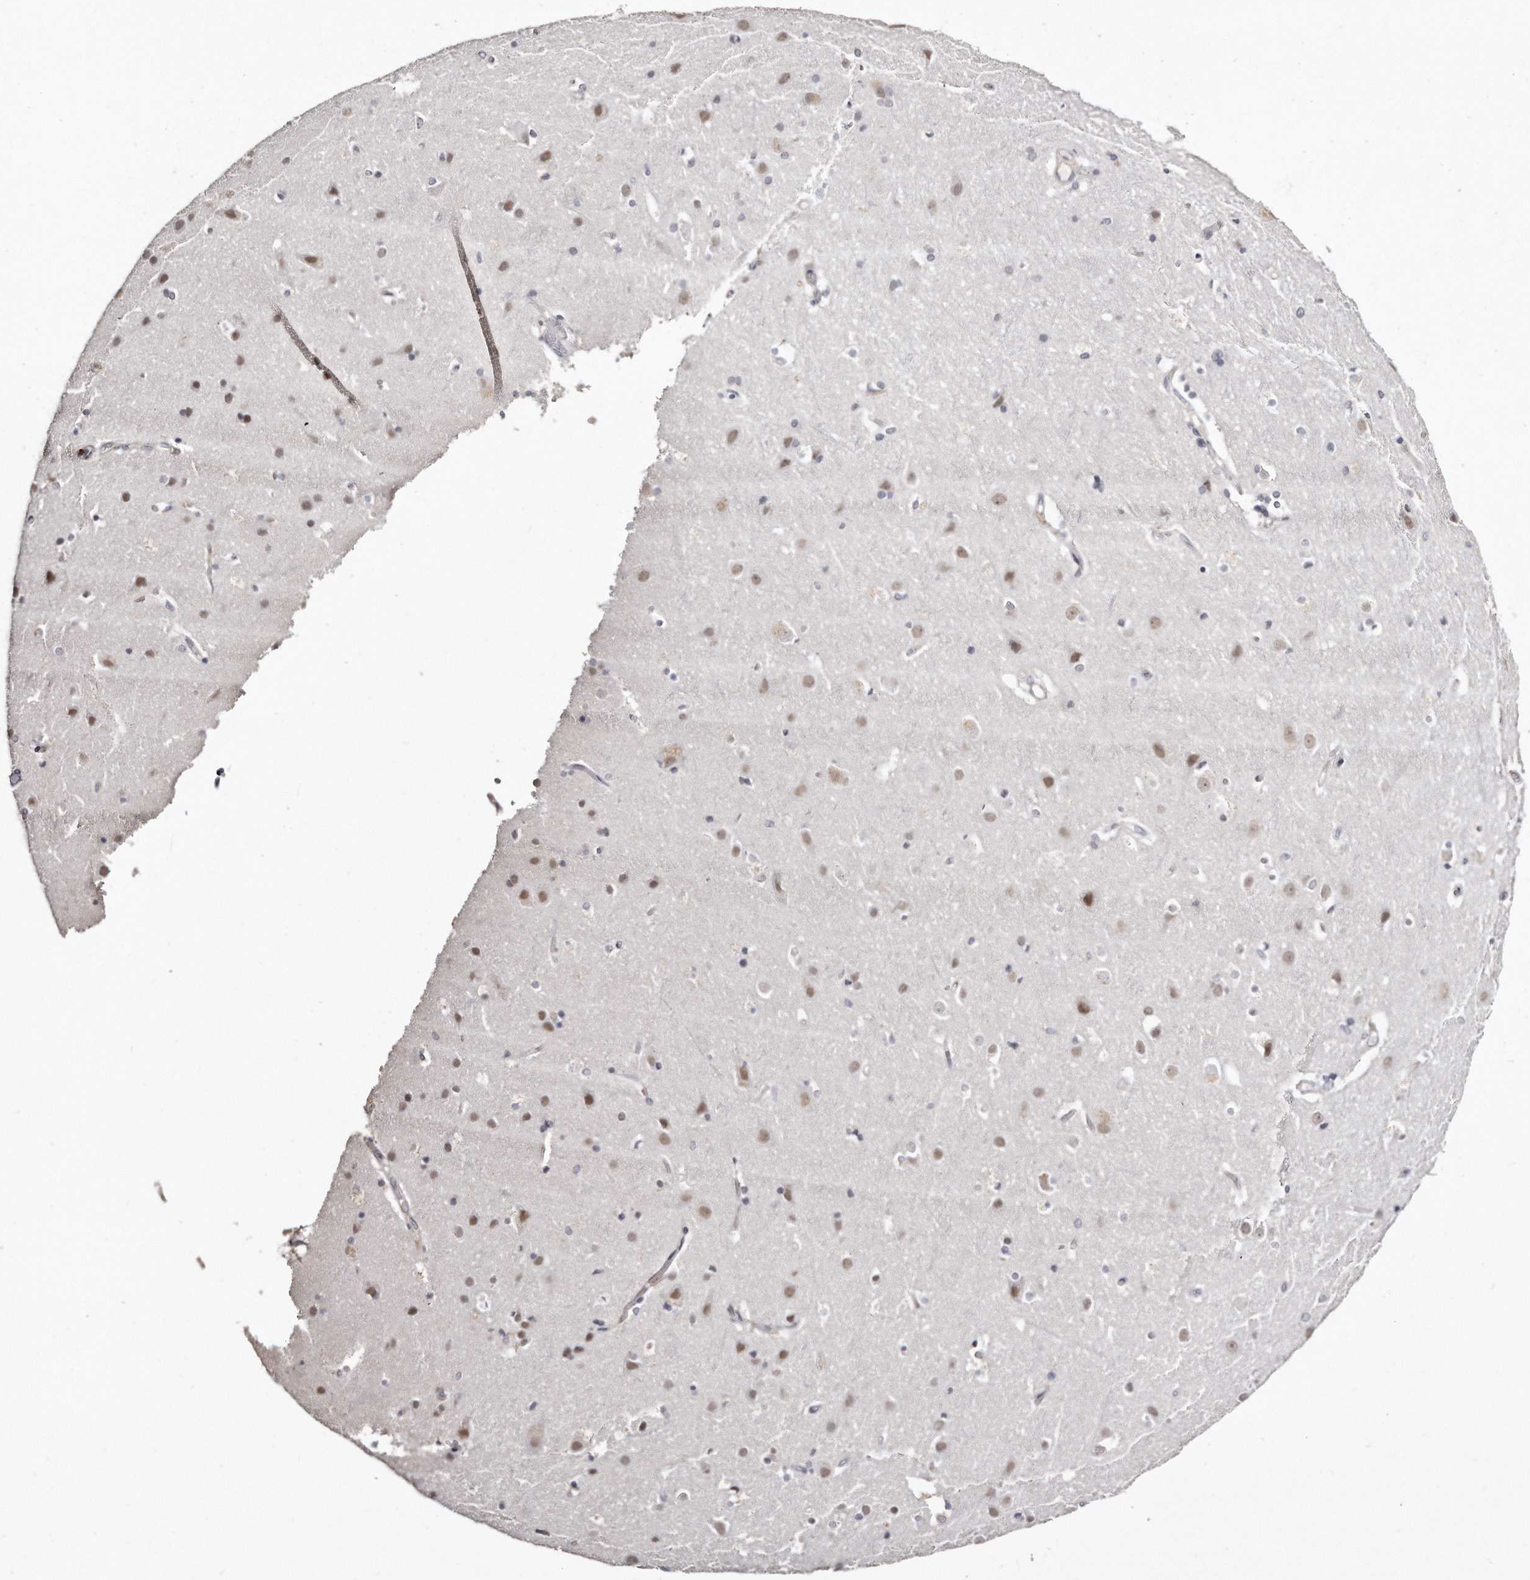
{"staining": {"intensity": "negative", "quantity": "none", "location": "none"}, "tissue": "cerebral cortex", "cell_type": "Endothelial cells", "image_type": "normal", "snomed": [{"axis": "morphology", "description": "Normal tissue, NOS"}, {"axis": "topography", "description": "Cerebral cortex"}], "caption": "Cerebral cortex was stained to show a protein in brown. There is no significant staining in endothelial cells. (Stains: DAB immunohistochemistry with hematoxylin counter stain, Microscopy: brightfield microscopy at high magnification).", "gene": "ZYG11A", "patient": {"sex": "male", "age": 54}}